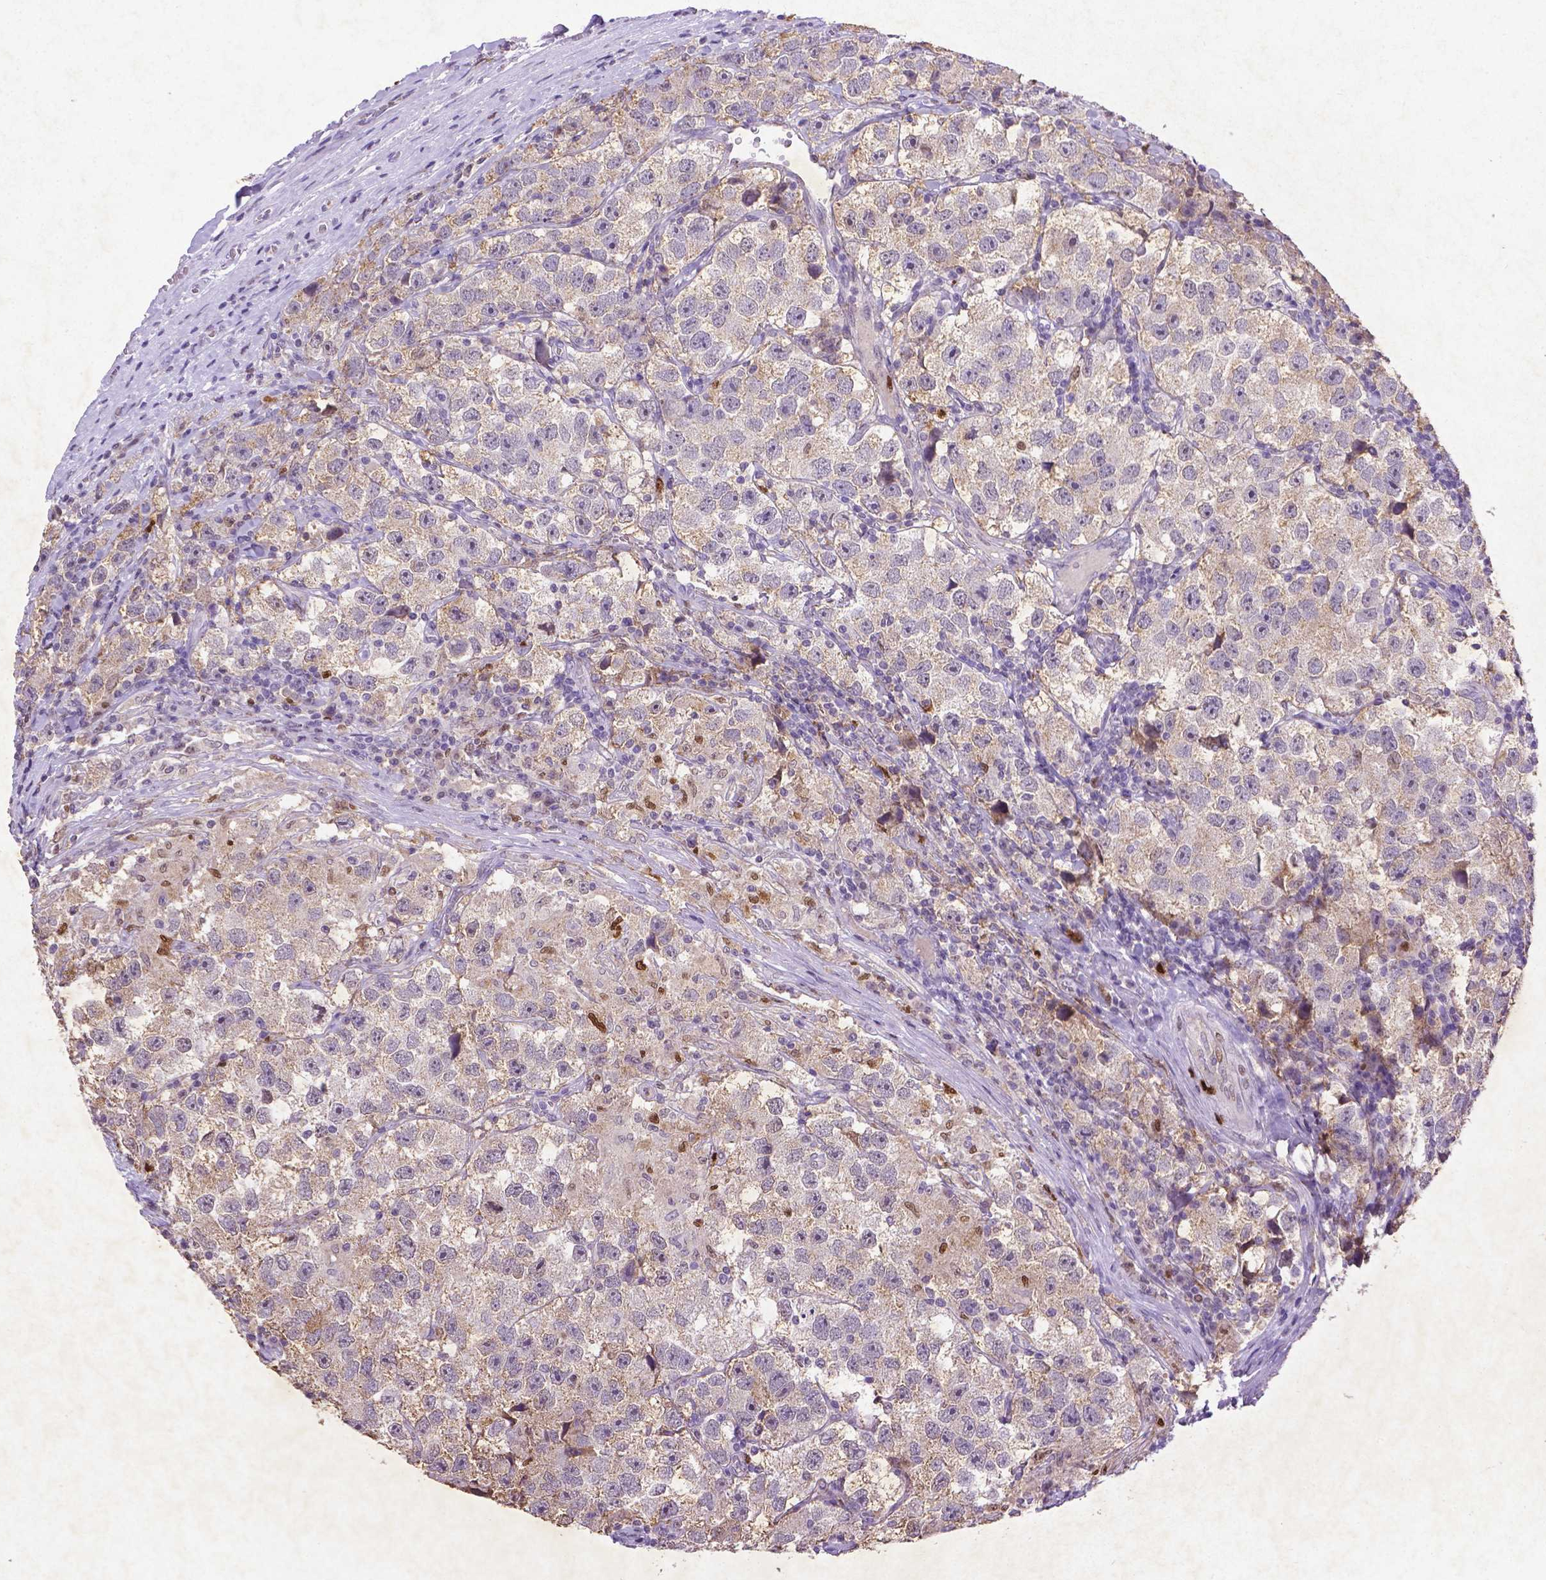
{"staining": {"intensity": "weak", "quantity": ">75%", "location": "cytoplasmic/membranous"}, "tissue": "testis cancer", "cell_type": "Tumor cells", "image_type": "cancer", "snomed": [{"axis": "morphology", "description": "Seminoma, NOS"}, {"axis": "topography", "description": "Testis"}], "caption": "Brown immunohistochemical staining in human seminoma (testis) reveals weak cytoplasmic/membranous staining in approximately >75% of tumor cells.", "gene": "CDKN1A", "patient": {"sex": "male", "age": 26}}